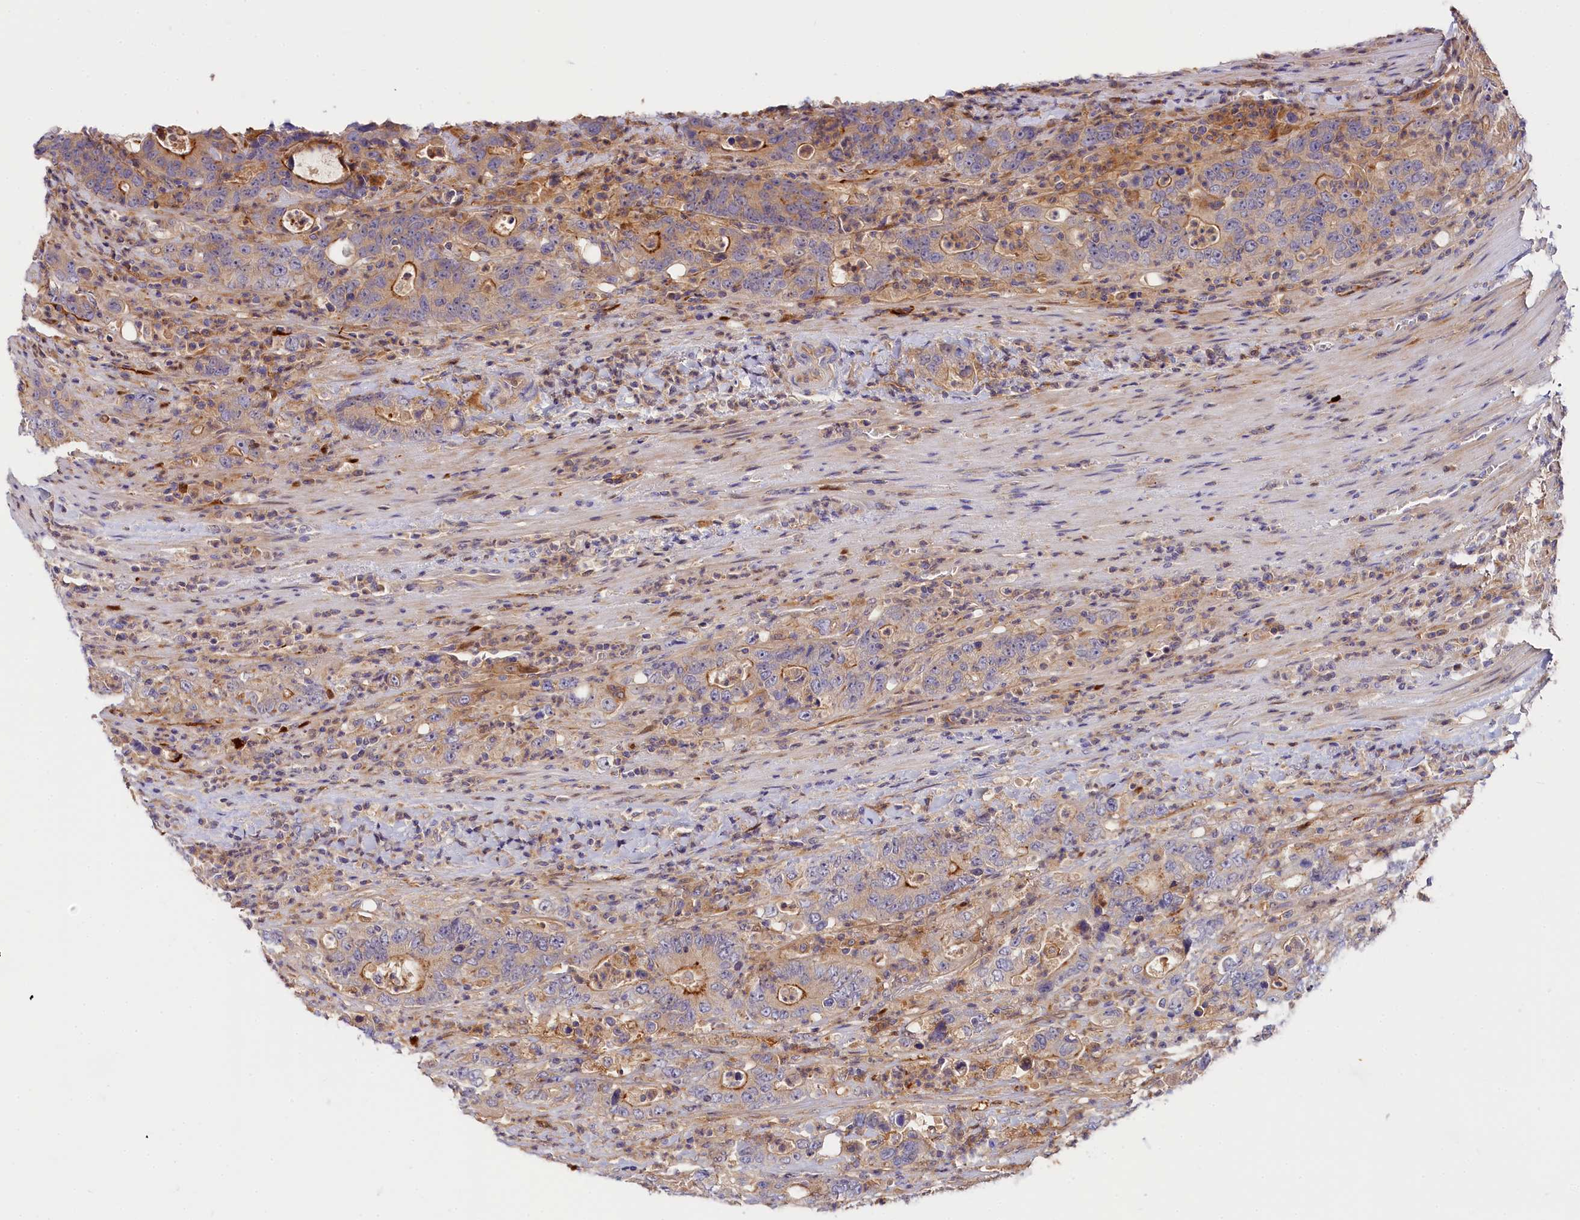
{"staining": {"intensity": "moderate", "quantity": "<25%", "location": "cytoplasmic/membranous"}, "tissue": "colorectal cancer", "cell_type": "Tumor cells", "image_type": "cancer", "snomed": [{"axis": "morphology", "description": "Adenocarcinoma, NOS"}, {"axis": "topography", "description": "Colon"}], "caption": "Colorectal adenocarcinoma stained with DAB immunohistochemistry reveals low levels of moderate cytoplasmic/membranous staining in approximately <25% of tumor cells. Using DAB (3,3'-diaminobenzidine) (brown) and hematoxylin (blue) stains, captured at high magnification using brightfield microscopy.", "gene": "KATNB1", "patient": {"sex": "female", "age": 75}}